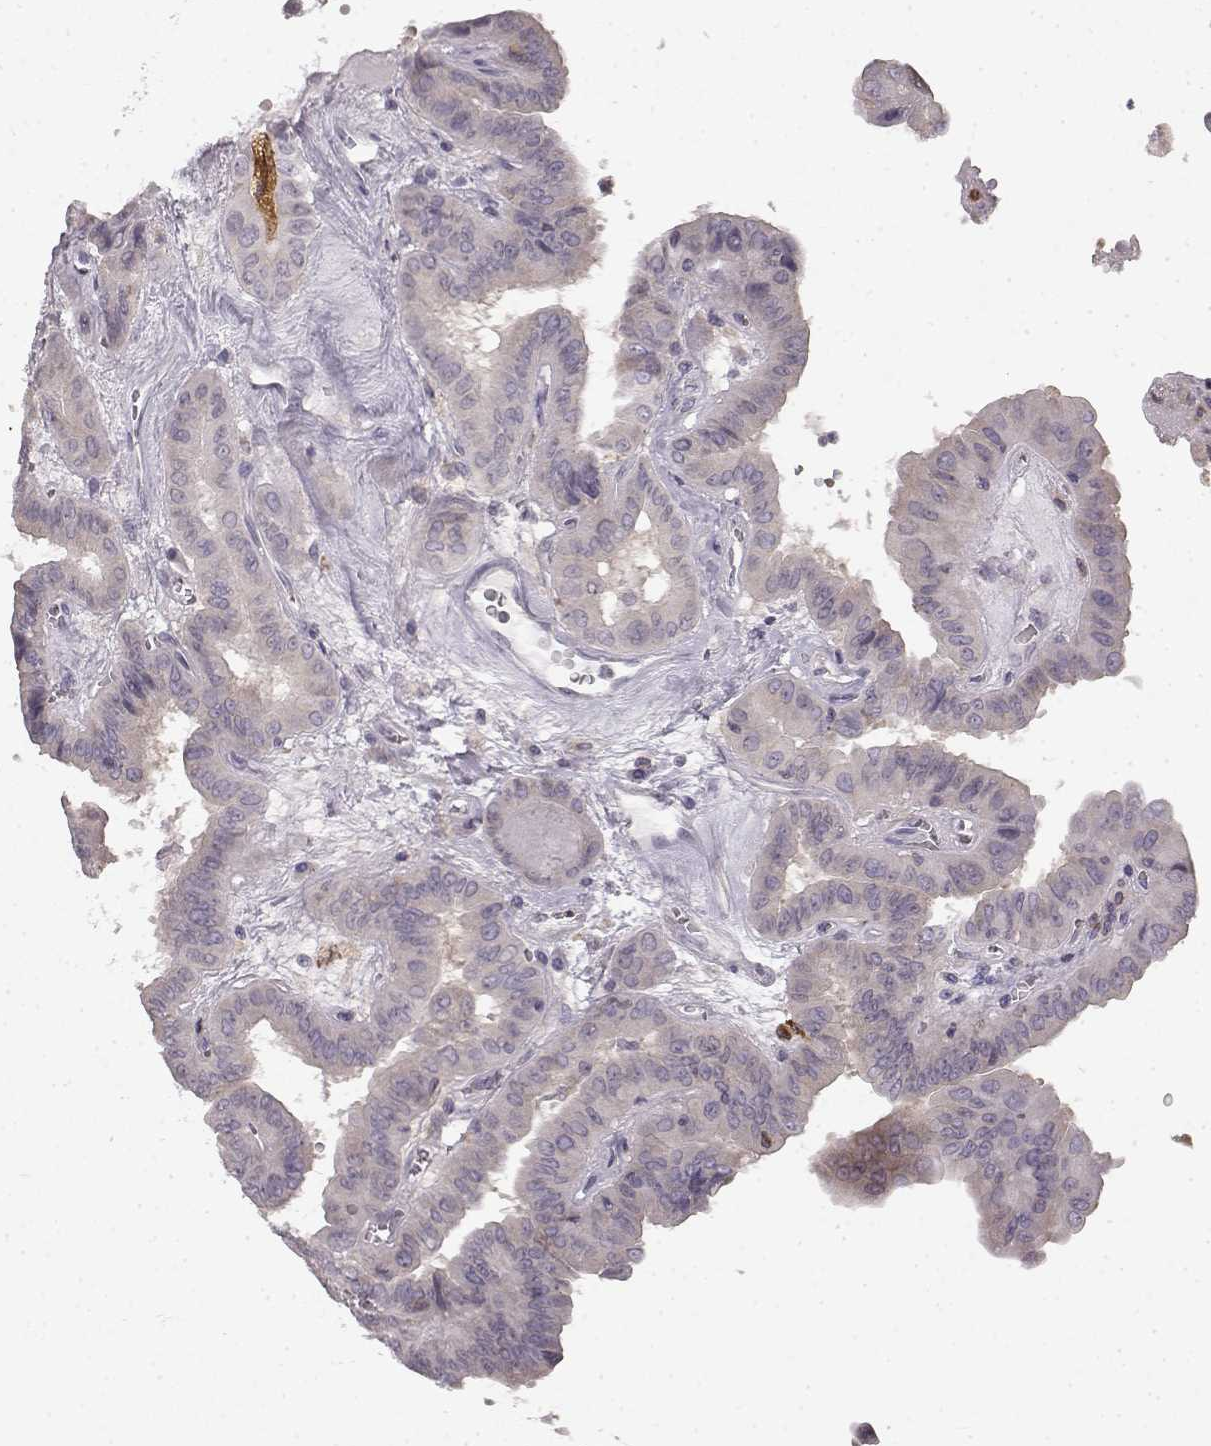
{"staining": {"intensity": "negative", "quantity": "none", "location": "none"}, "tissue": "thyroid cancer", "cell_type": "Tumor cells", "image_type": "cancer", "snomed": [{"axis": "morphology", "description": "Papillary adenocarcinoma, NOS"}, {"axis": "topography", "description": "Thyroid gland"}], "caption": "Micrograph shows no significant protein positivity in tumor cells of thyroid cancer (papillary adenocarcinoma).", "gene": "SPAG17", "patient": {"sex": "female", "age": 37}}